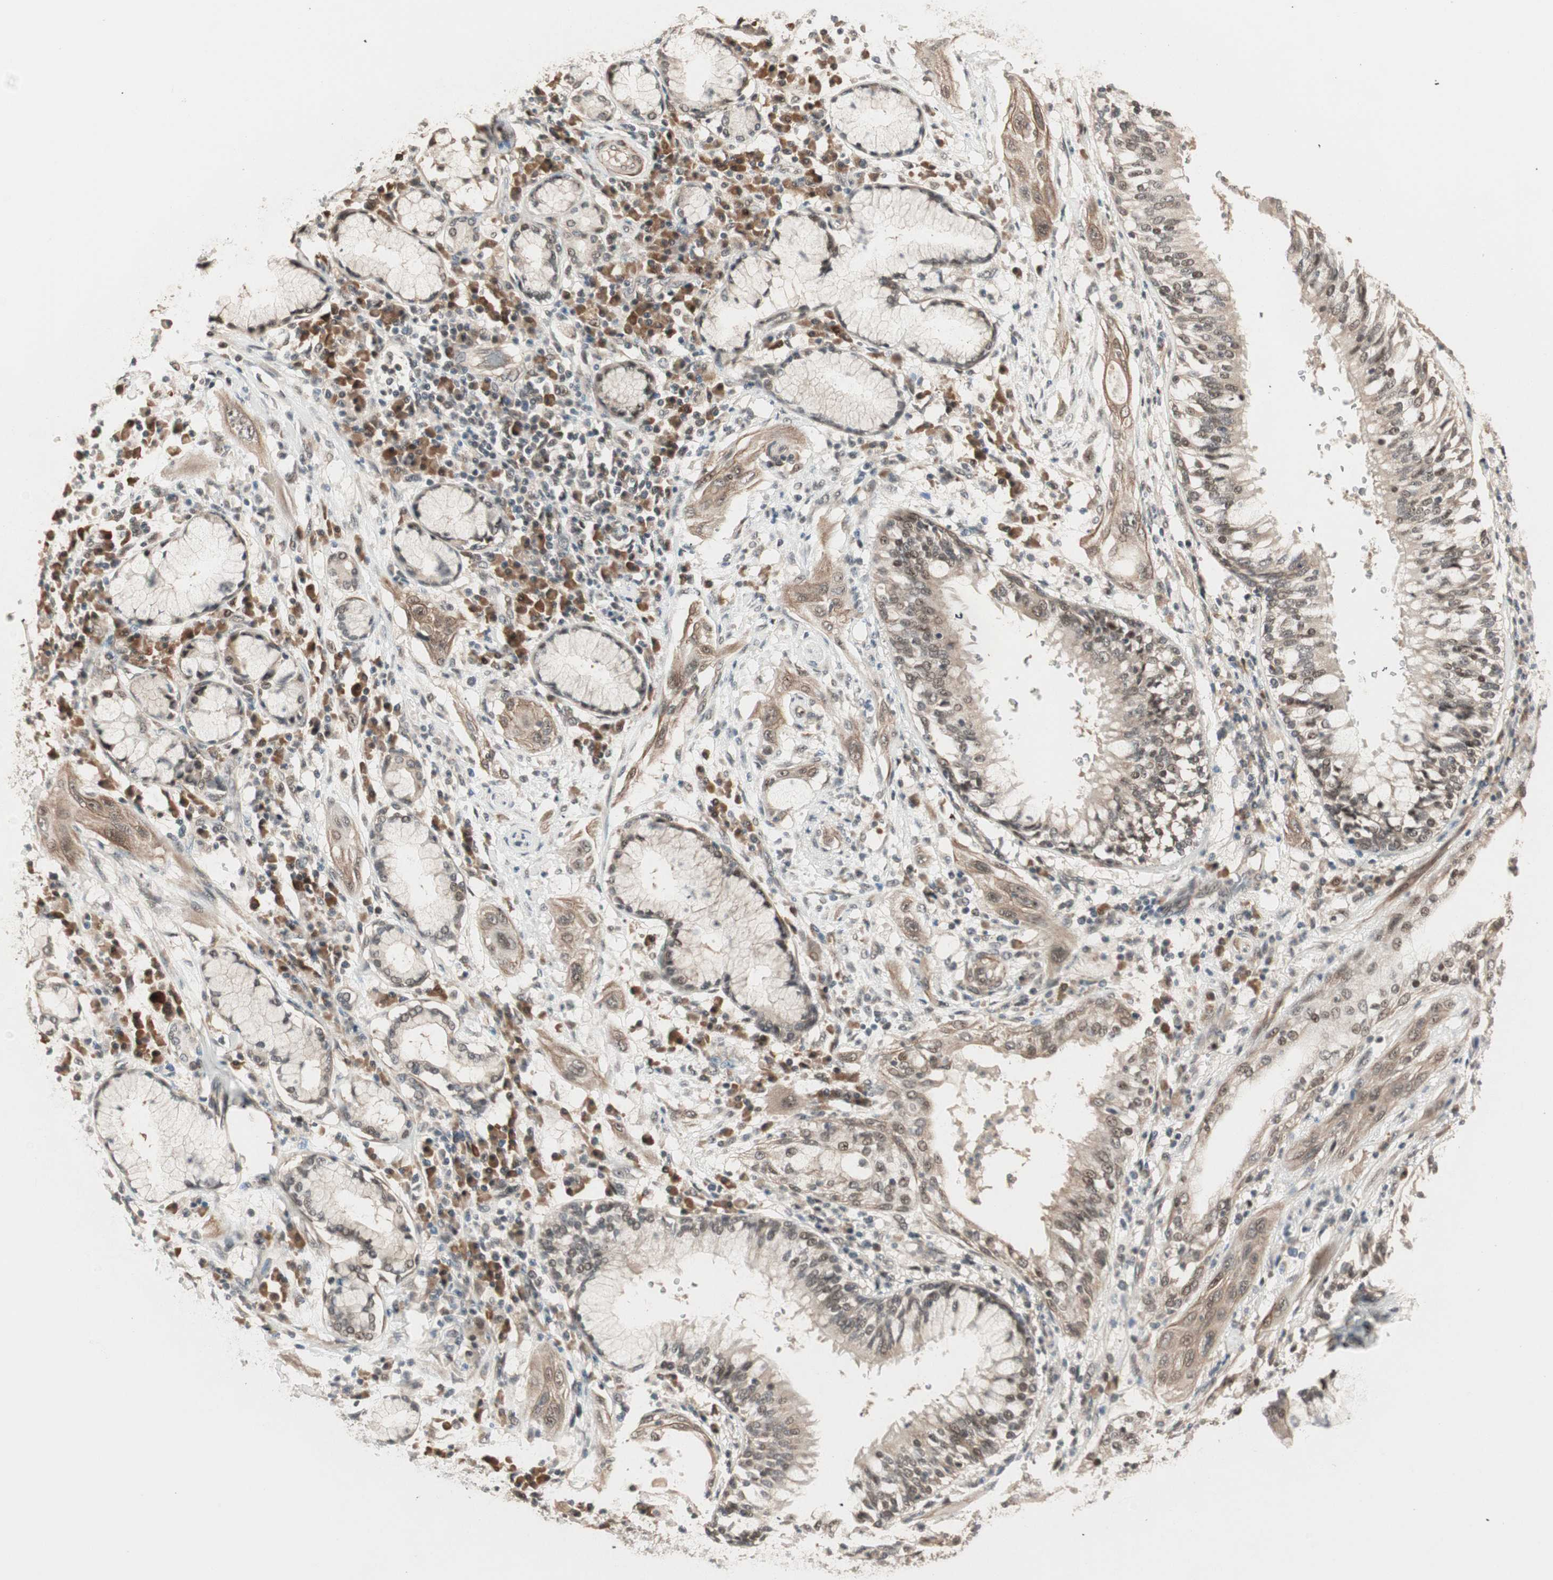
{"staining": {"intensity": "moderate", "quantity": ">75%", "location": "cytoplasmic/membranous,nuclear"}, "tissue": "lung cancer", "cell_type": "Tumor cells", "image_type": "cancer", "snomed": [{"axis": "morphology", "description": "Squamous cell carcinoma, NOS"}, {"axis": "topography", "description": "Lung"}], "caption": "This is a histology image of immunohistochemistry (IHC) staining of lung cancer (squamous cell carcinoma), which shows moderate positivity in the cytoplasmic/membranous and nuclear of tumor cells.", "gene": "ZSCAN31", "patient": {"sex": "female", "age": 47}}